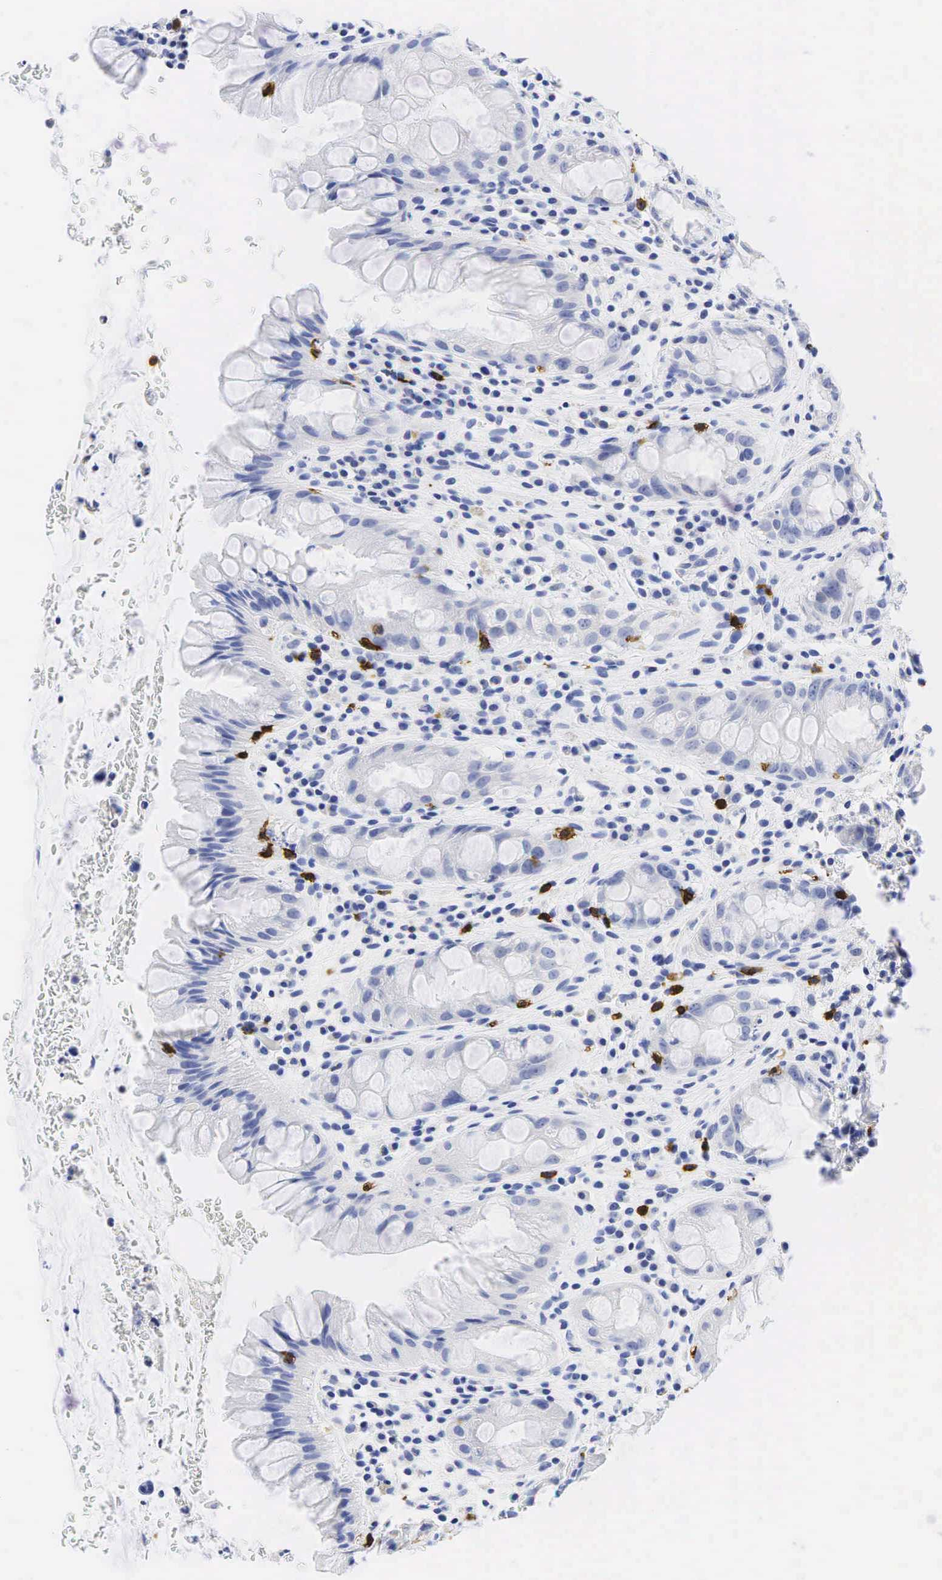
{"staining": {"intensity": "negative", "quantity": "none", "location": "none"}, "tissue": "rectum", "cell_type": "Glandular cells", "image_type": "normal", "snomed": [{"axis": "morphology", "description": "Normal tissue, NOS"}, {"axis": "topography", "description": "Rectum"}], "caption": "Rectum was stained to show a protein in brown. There is no significant expression in glandular cells. (IHC, brightfield microscopy, high magnification).", "gene": "CD8A", "patient": {"sex": "male", "age": 65}}